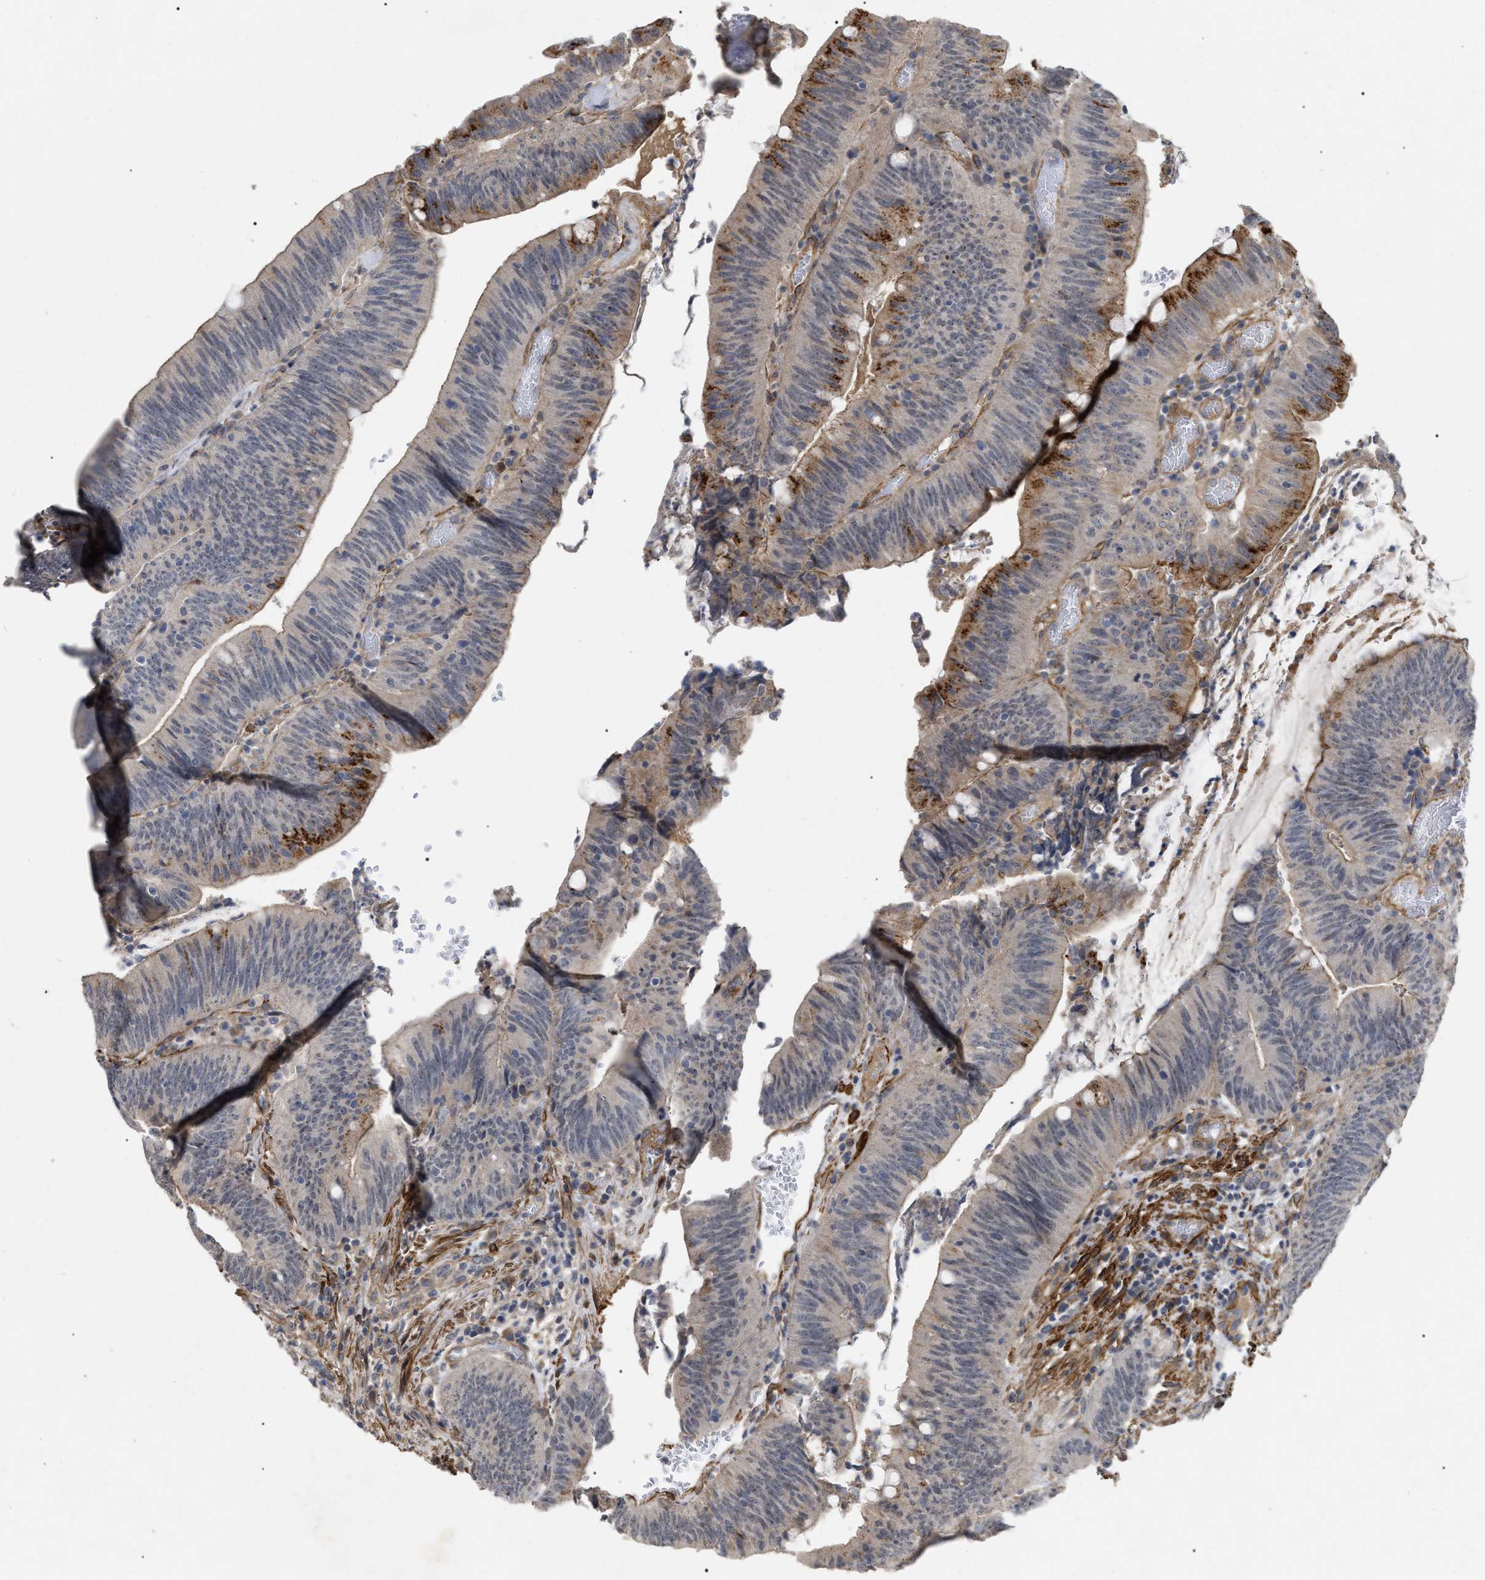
{"staining": {"intensity": "strong", "quantity": "<25%", "location": "cytoplasmic/membranous"}, "tissue": "colorectal cancer", "cell_type": "Tumor cells", "image_type": "cancer", "snomed": [{"axis": "morphology", "description": "Normal tissue, NOS"}, {"axis": "morphology", "description": "Adenocarcinoma, NOS"}, {"axis": "topography", "description": "Rectum"}], "caption": "This is a histology image of IHC staining of colorectal cancer, which shows strong positivity in the cytoplasmic/membranous of tumor cells.", "gene": "ST6GALNAC6", "patient": {"sex": "female", "age": 66}}